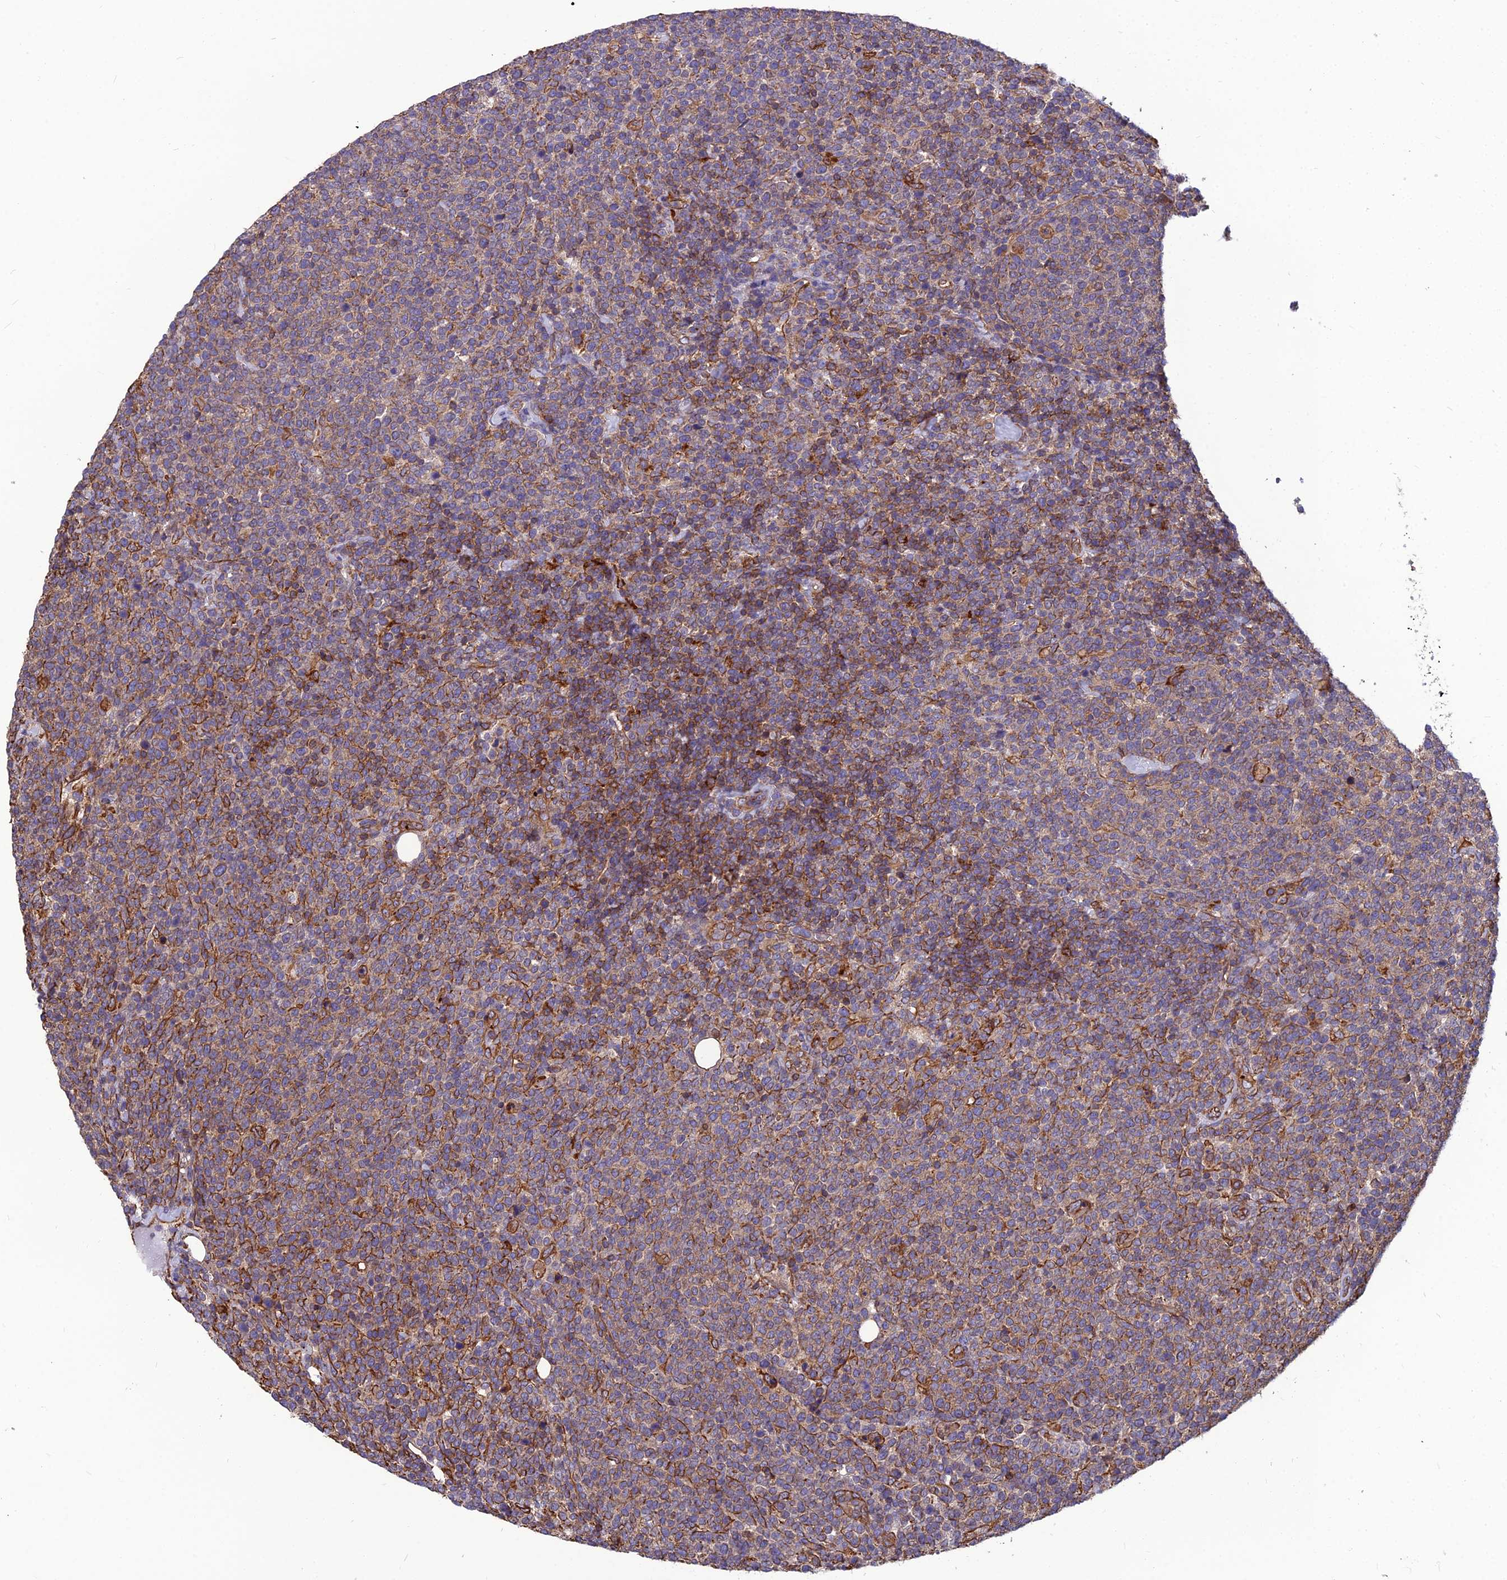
{"staining": {"intensity": "weak", "quantity": "25%-75%", "location": "cytoplasmic/membranous"}, "tissue": "lymphoma", "cell_type": "Tumor cells", "image_type": "cancer", "snomed": [{"axis": "morphology", "description": "Malignant lymphoma, non-Hodgkin's type, High grade"}, {"axis": "topography", "description": "Lymph node"}], "caption": "Malignant lymphoma, non-Hodgkin's type (high-grade) stained for a protein (brown) reveals weak cytoplasmic/membranous positive expression in about 25%-75% of tumor cells.", "gene": "PSMD11", "patient": {"sex": "male", "age": 61}}